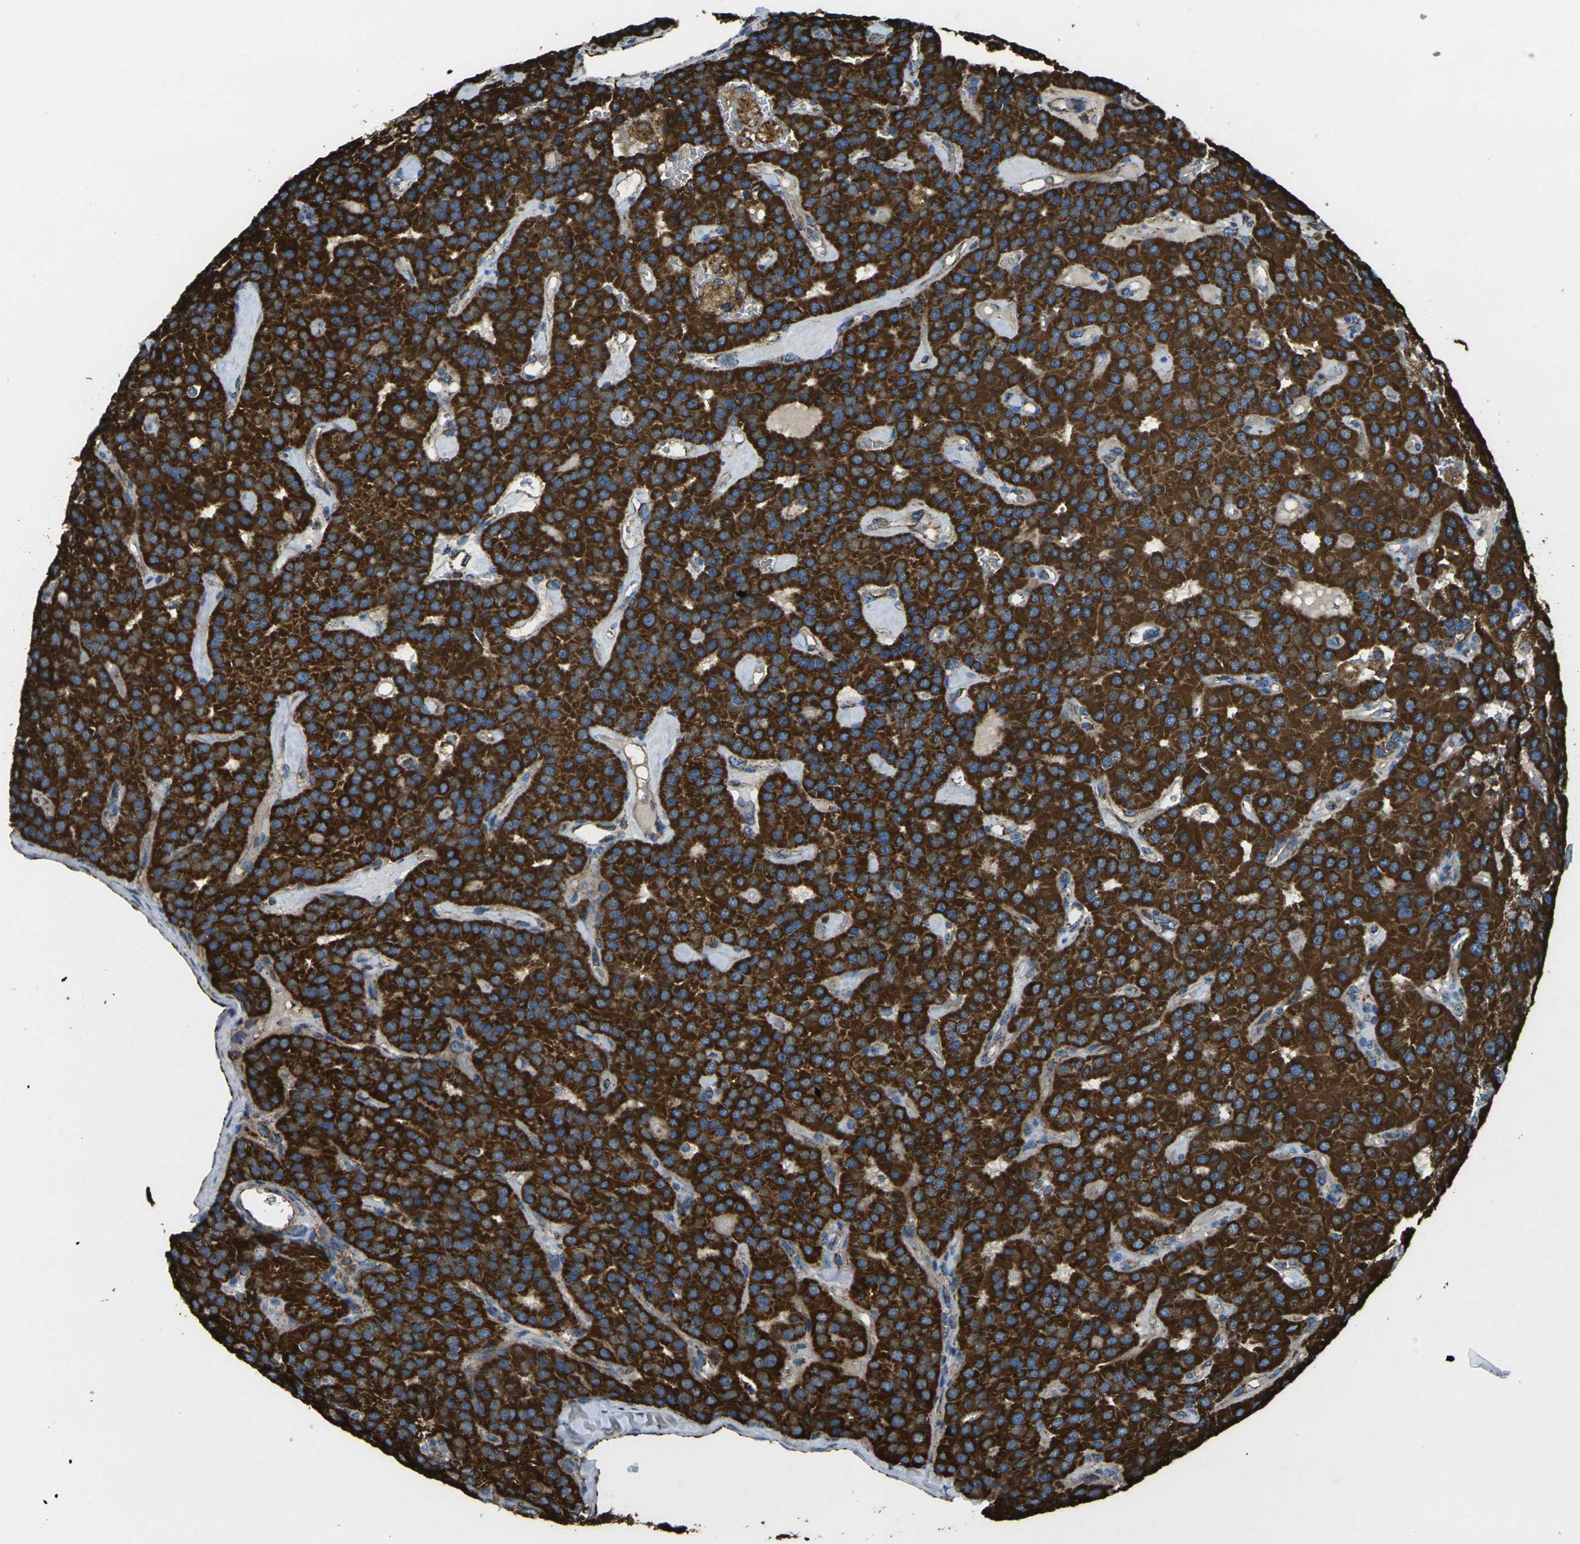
{"staining": {"intensity": "strong", "quantity": ">75%", "location": "cytoplasmic/membranous"}, "tissue": "parathyroid gland", "cell_type": "Glandular cells", "image_type": "normal", "snomed": [{"axis": "morphology", "description": "Normal tissue, NOS"}, {"axis": "morphology", "description": "Adenoma, NOS"}, {"axis": "topography", "description": "Parathyroid gland"}], "caption": "Parathyroid gland stained with DAB immunohistochemistry (IHC) demonstrates high levels of strong cytoplasmic/membranous positivity in about >75% of glandular cells.", "gene": "KLHL5", "patient": {"sex": "female", "age": 86}}